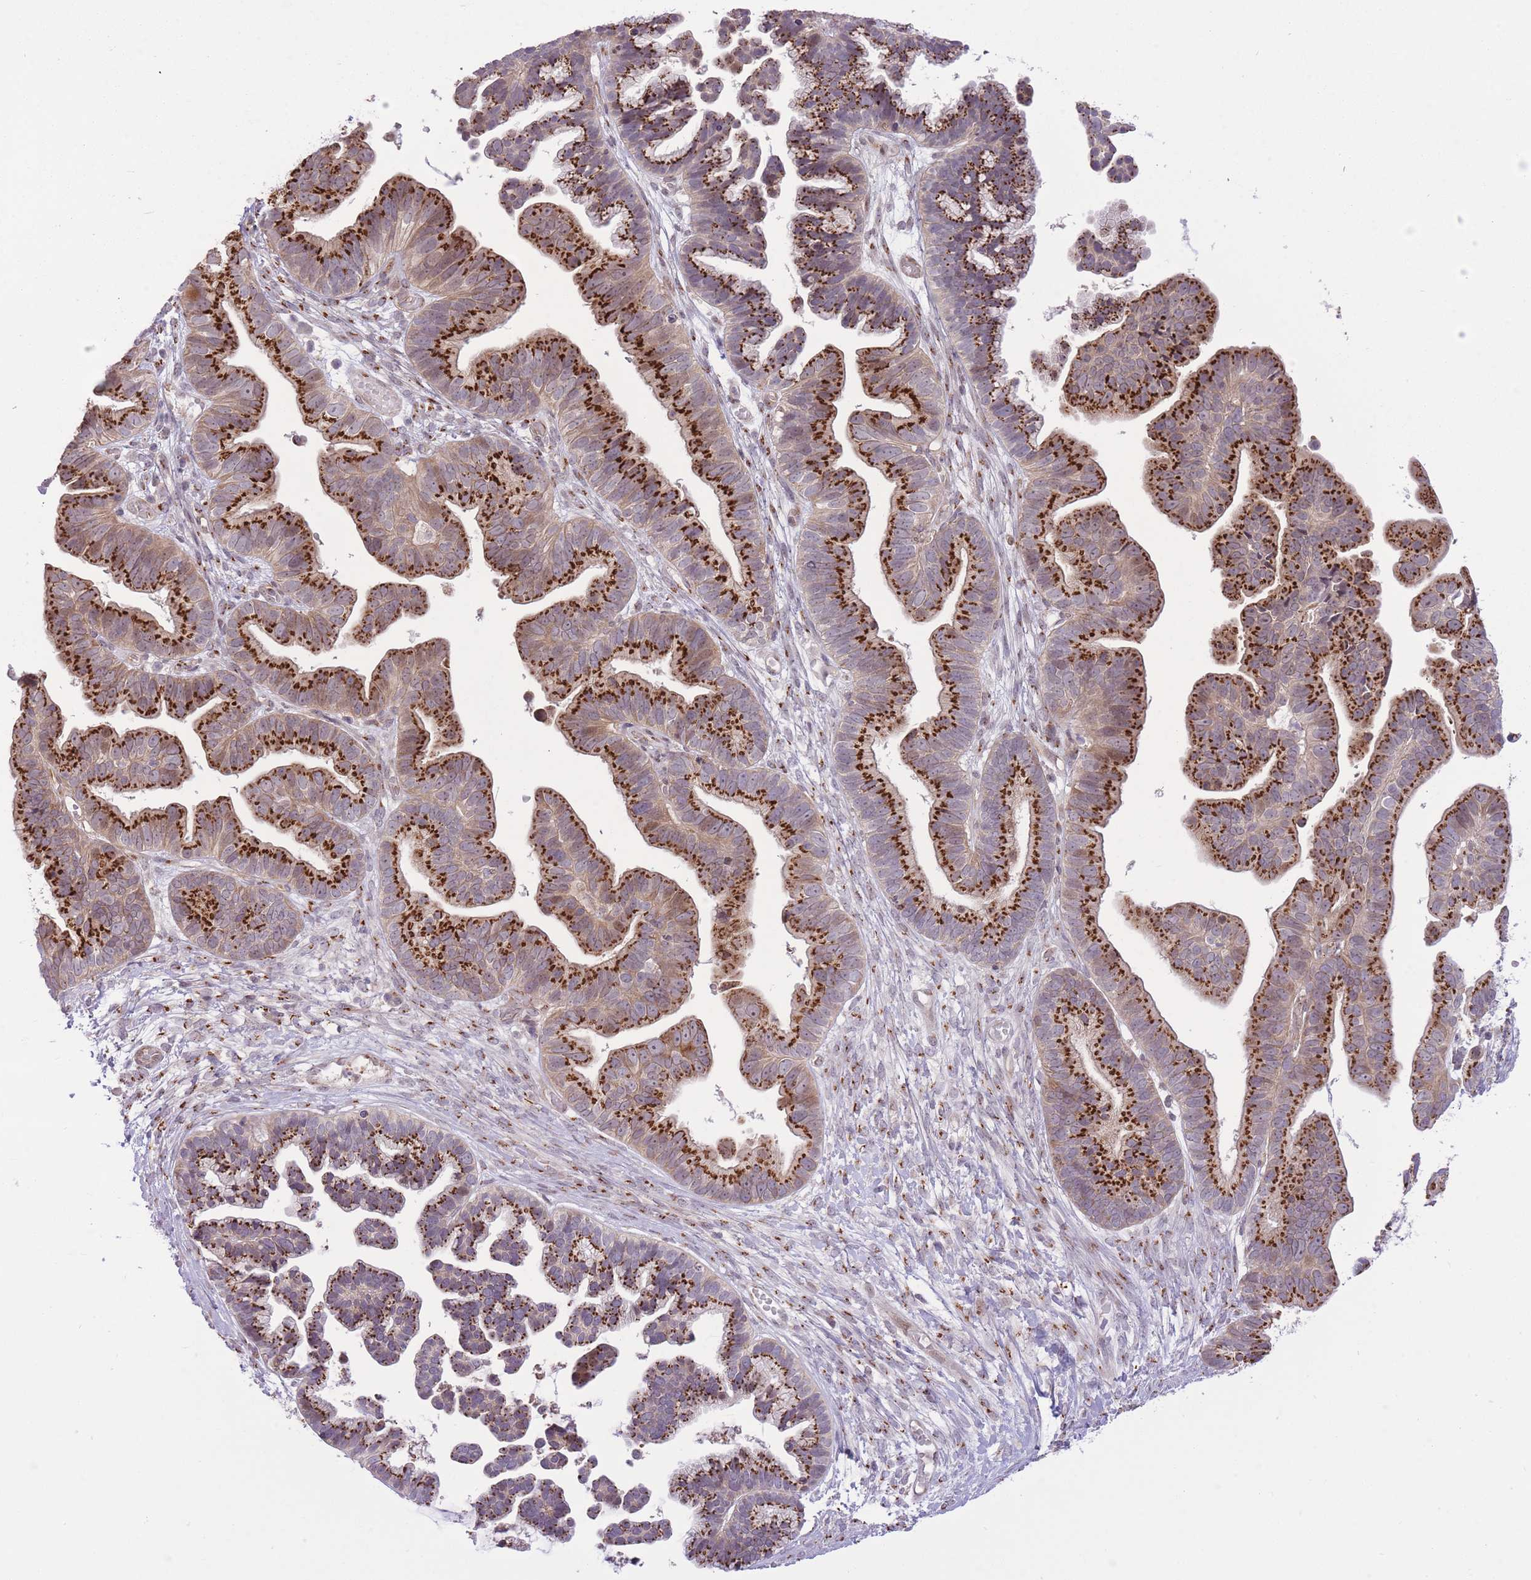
{"staining": {"intensity": "strong", "quantity": ">75%", "location": "cytoplasmic/membranous"}, "tissue": "ovarian cancer", "cell_type": "Tumor cells", "image_type": "cancer", "snomed": [{"axis": "morphology", "description": "Cystadenocarcinoma, serous, NOS"}, {"axis": "topography", "description": "Ovary"}], "caption": "Protein expression analysis of human serous cystadenocarcinoma (ovarian) reveals strong cytoplasmic/membranous positivity in about >75% of tumor cells. (Stains: DAB in brown, nuclei in blue, Microscopy: brightfield microscopy at high magnification).", "gene": "ZBED5", "patient": {"sex": "female", "age": 56}}